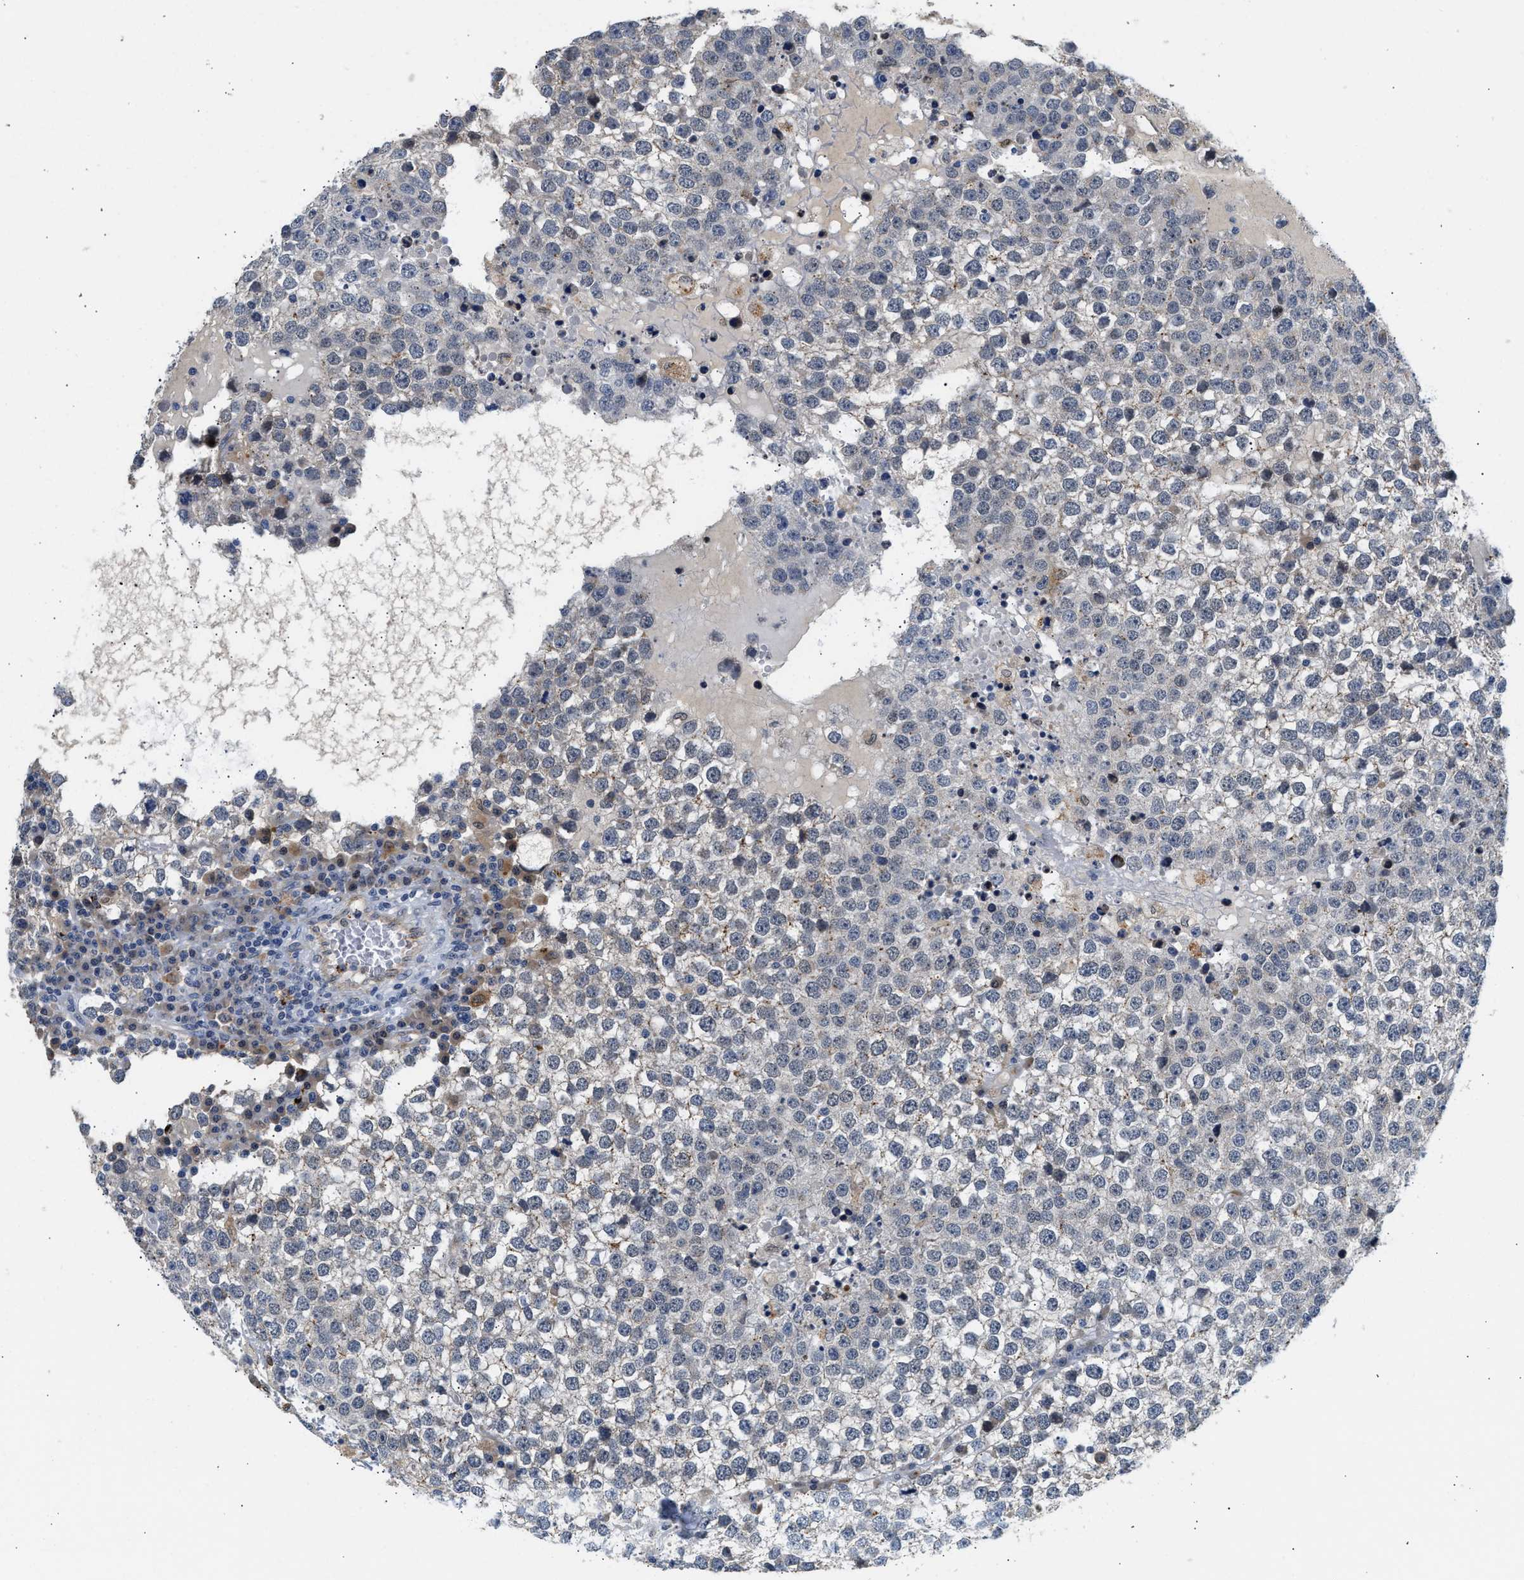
{"staining": {"intensity": "negative", "quantity": "none", "location": "none"}, "tissue": "testis cancer", "cell_type": "Tumor cells", "image_type": "cancer", "snomed": [{"axis": "morphology", "description": "Seminoma, NOS"}, {"axis": "topography", "description": "Testis"}], "caption": "An IHC histopathology image of seminoma (testis) is shown. There is no staining in tumor cells of seminoma (testis).", "gene": "PPM1L", "patient": {"sex": "male", "age": 65}}